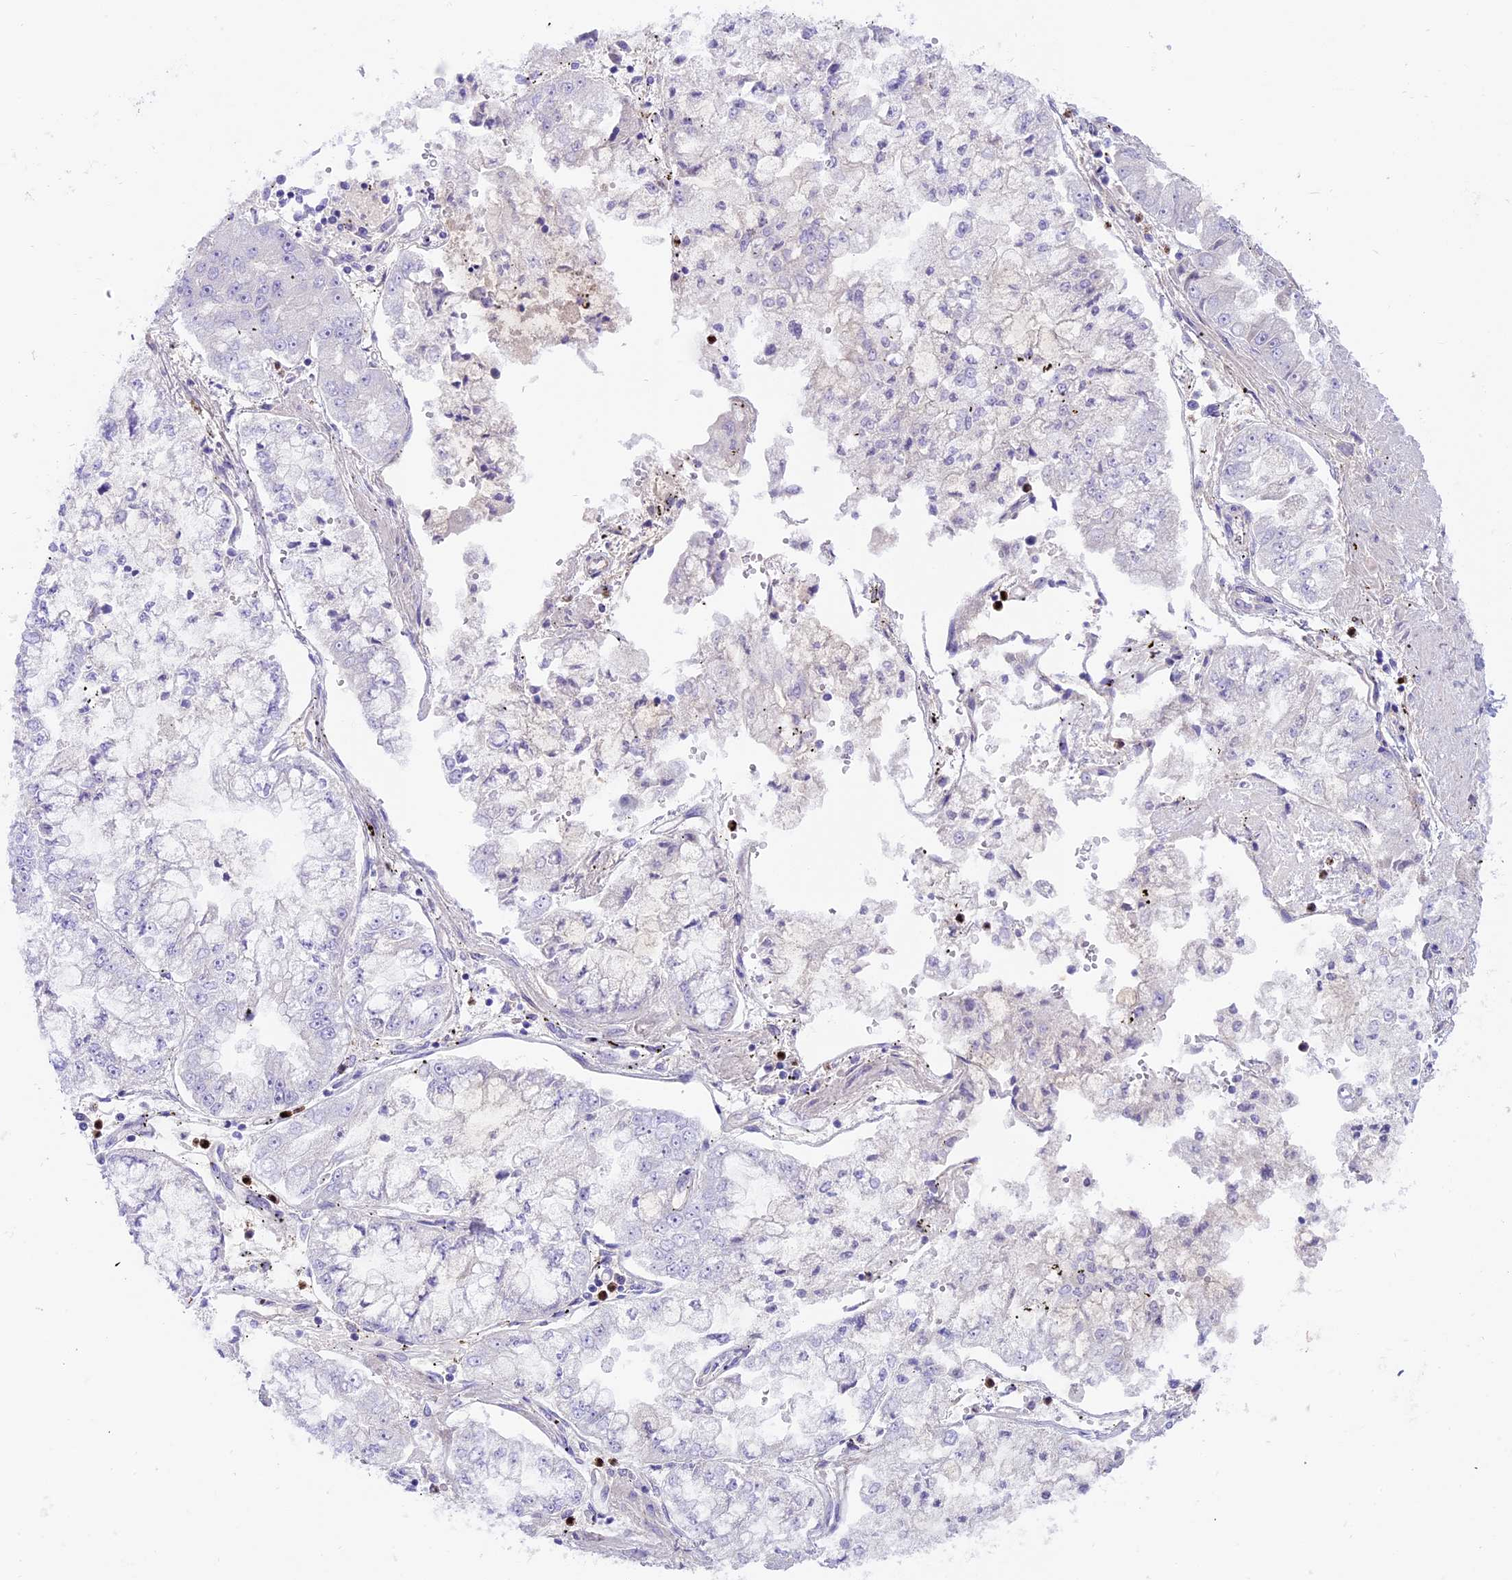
{"staining": {"intensity": "negative", "quantity": "none", "location": "none"}, "tissue": "stomach cancer", "cell_type": "Tumor cells", "image_type": "cancer", "snomed": [{"axis": "morphology", "description": "Adenocarcinoma, NOS"}, {"axis": "topography", "description": "Stomach"}], "caption": "The immunohistochemistry (IHC) micrograph has no significant staining in tumor cells of stomach adenocarcinoma tissue.", "gene": "SPRED1", "patient": {"sex": "male", "age": 76}}